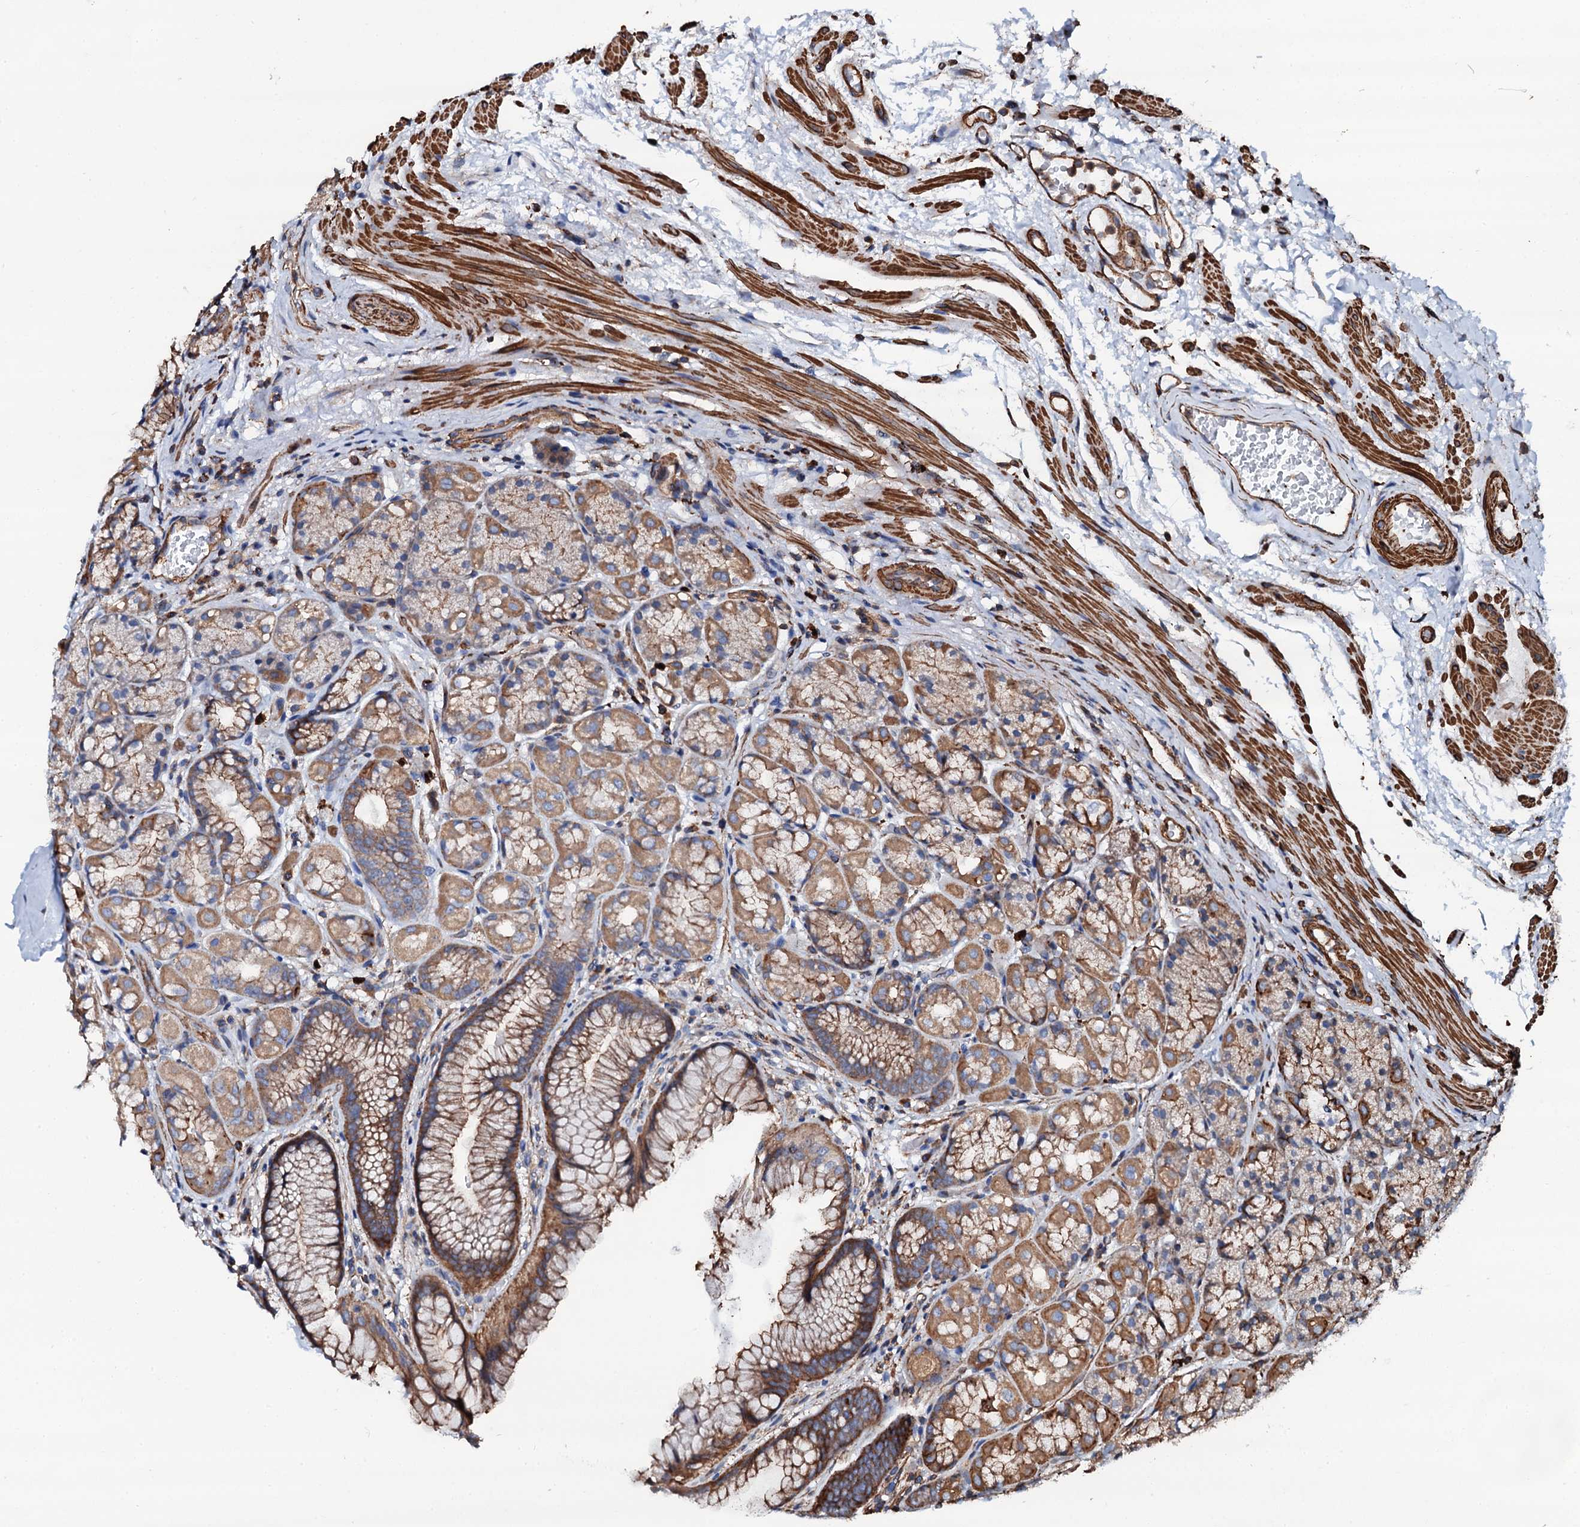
{"staining": {"intensity": "moderate", "quantity": "25%-75%", "location": "cytoplasmic/membranous"}, "tissue": "stomach", "cell_type": "Glandular cells", "image_type": "normal", "snomed": [{"axis": "morphology", "description": "Normal tissue, NOS"}, {"axis": "topography", "description": "Stomach"}], "caption": "Human stomach stained with a brown dye exhibits moderate cytoplasmic/membranous positive positivity in approximately 25%-75% of glandular cells.", "gene": "INTS10", "patient": {"sex": "male", "age": 63}}